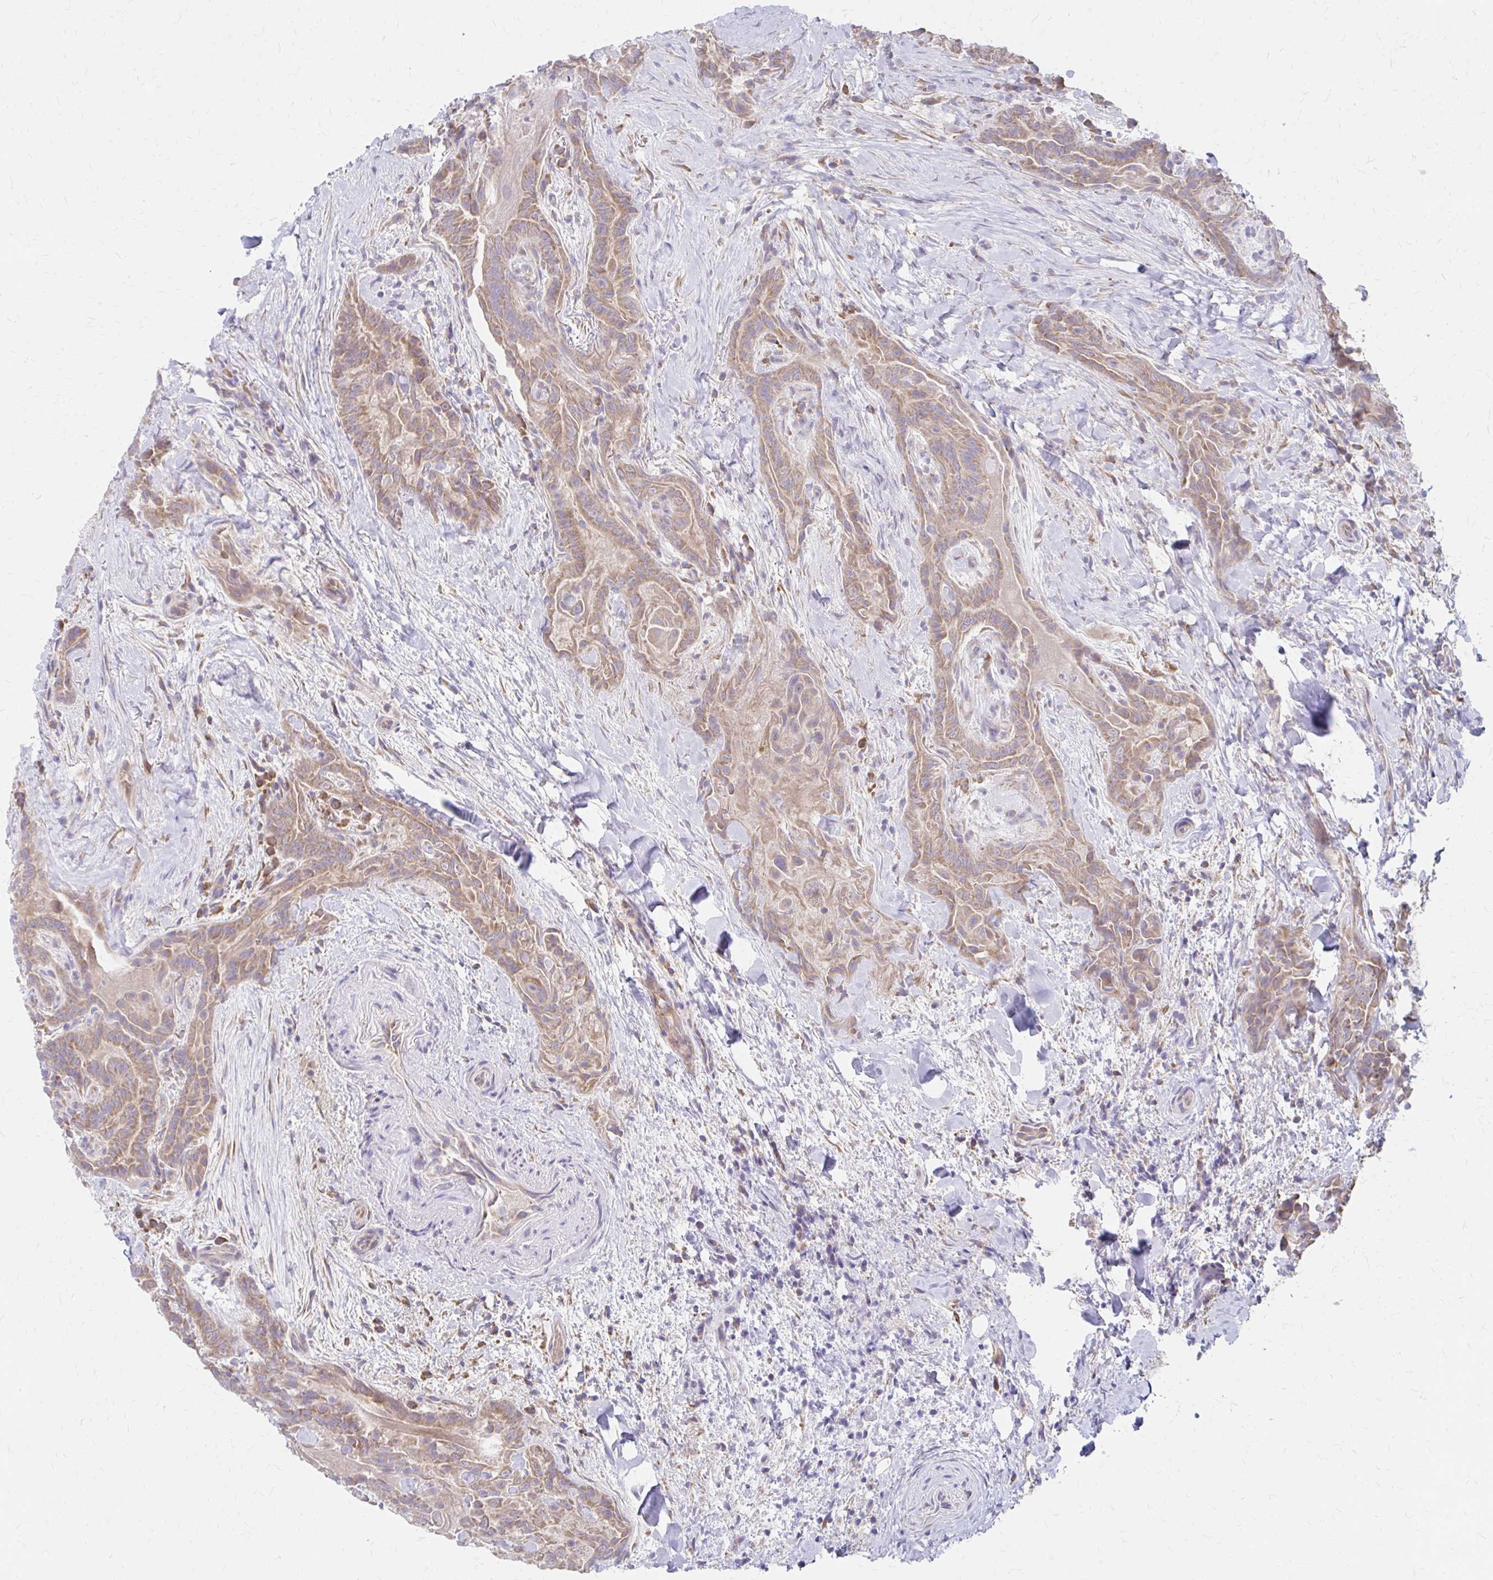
{"staining": {"intensity": "moderate", "quantity": ">75%", "location": "cytoplasmic/membranous"}, "tissue": "thyroid cancer", "cell_type": "Tumor cells", "image_type": "cancer", "snomed": [{"axis": "morphology", "description": "Papillary adenocarcinoma, NOS"}, {"axis": "topography", "description": "Thyroid gland"}], "caption": "Immunohistochemistry (IHC) histopathology image of neoplastic tissue: human thyroid cancer stained using IHC reveals medium levels of moderate protein expression localized specifically in the cytoplasmic/membranous of tumor cells, appearing as a cytoplasmic/membranous brown color.", "gene": "RPL27A", "patient": {"sex": "female", "age": 61}}